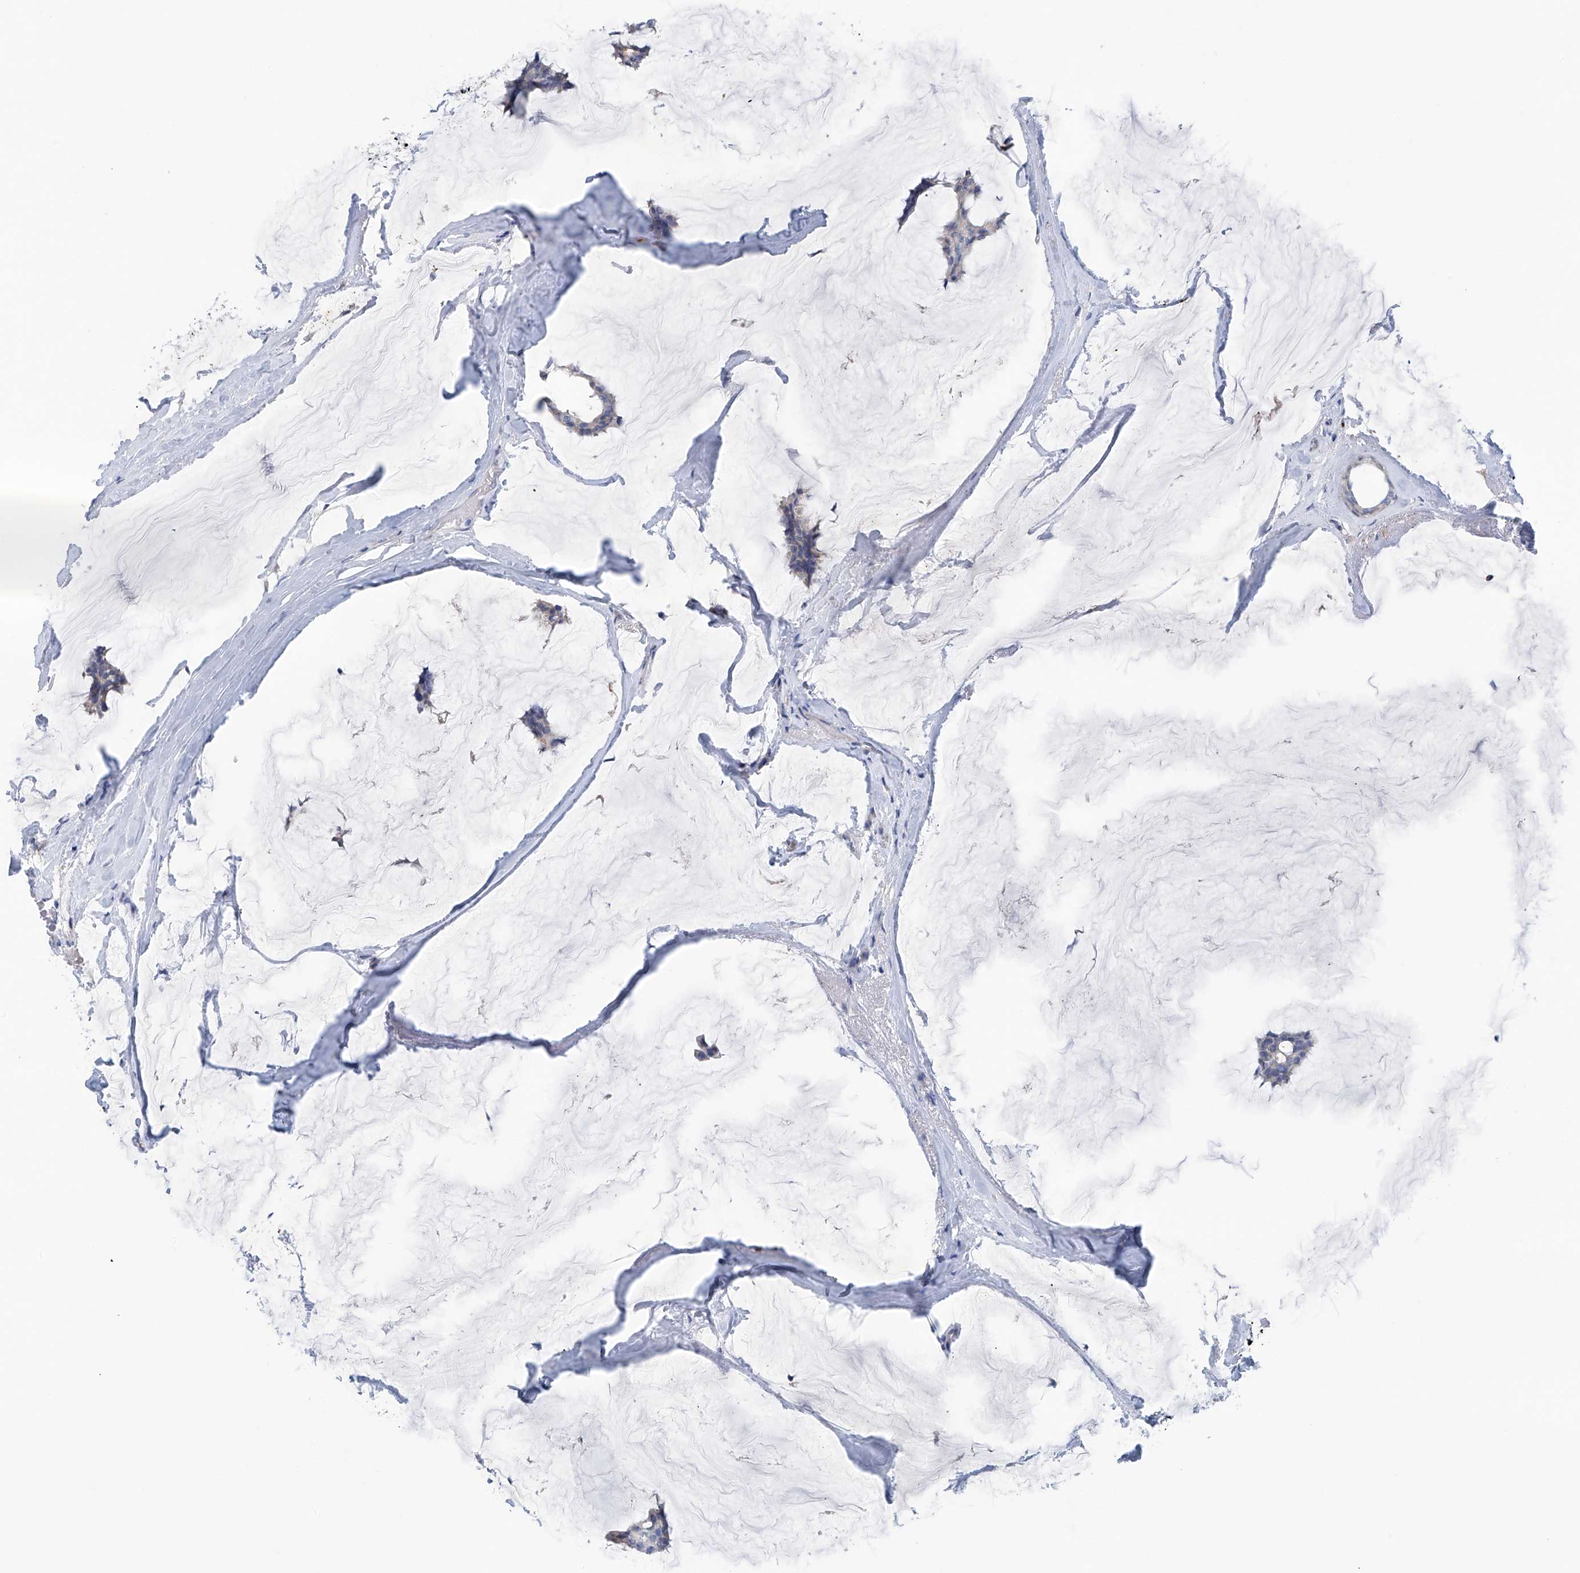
{"staining": {"intensity": "negative", "quantity": "none", "location": "none"}, "tissue": "breast cancer", "cell_type": "Tumor cells", "image_type": "cancer", "snomed": [{"axis": "morphology", "description": "Duct carcinoma"}, {"axis": "topography", "description": "Breast"}], "caption": "Tumor cells show no significant protein expression in invasive ductal carcinoma (breast).", "gene": "CEP85L", "patient": {"sex": "female", "age": 93}}